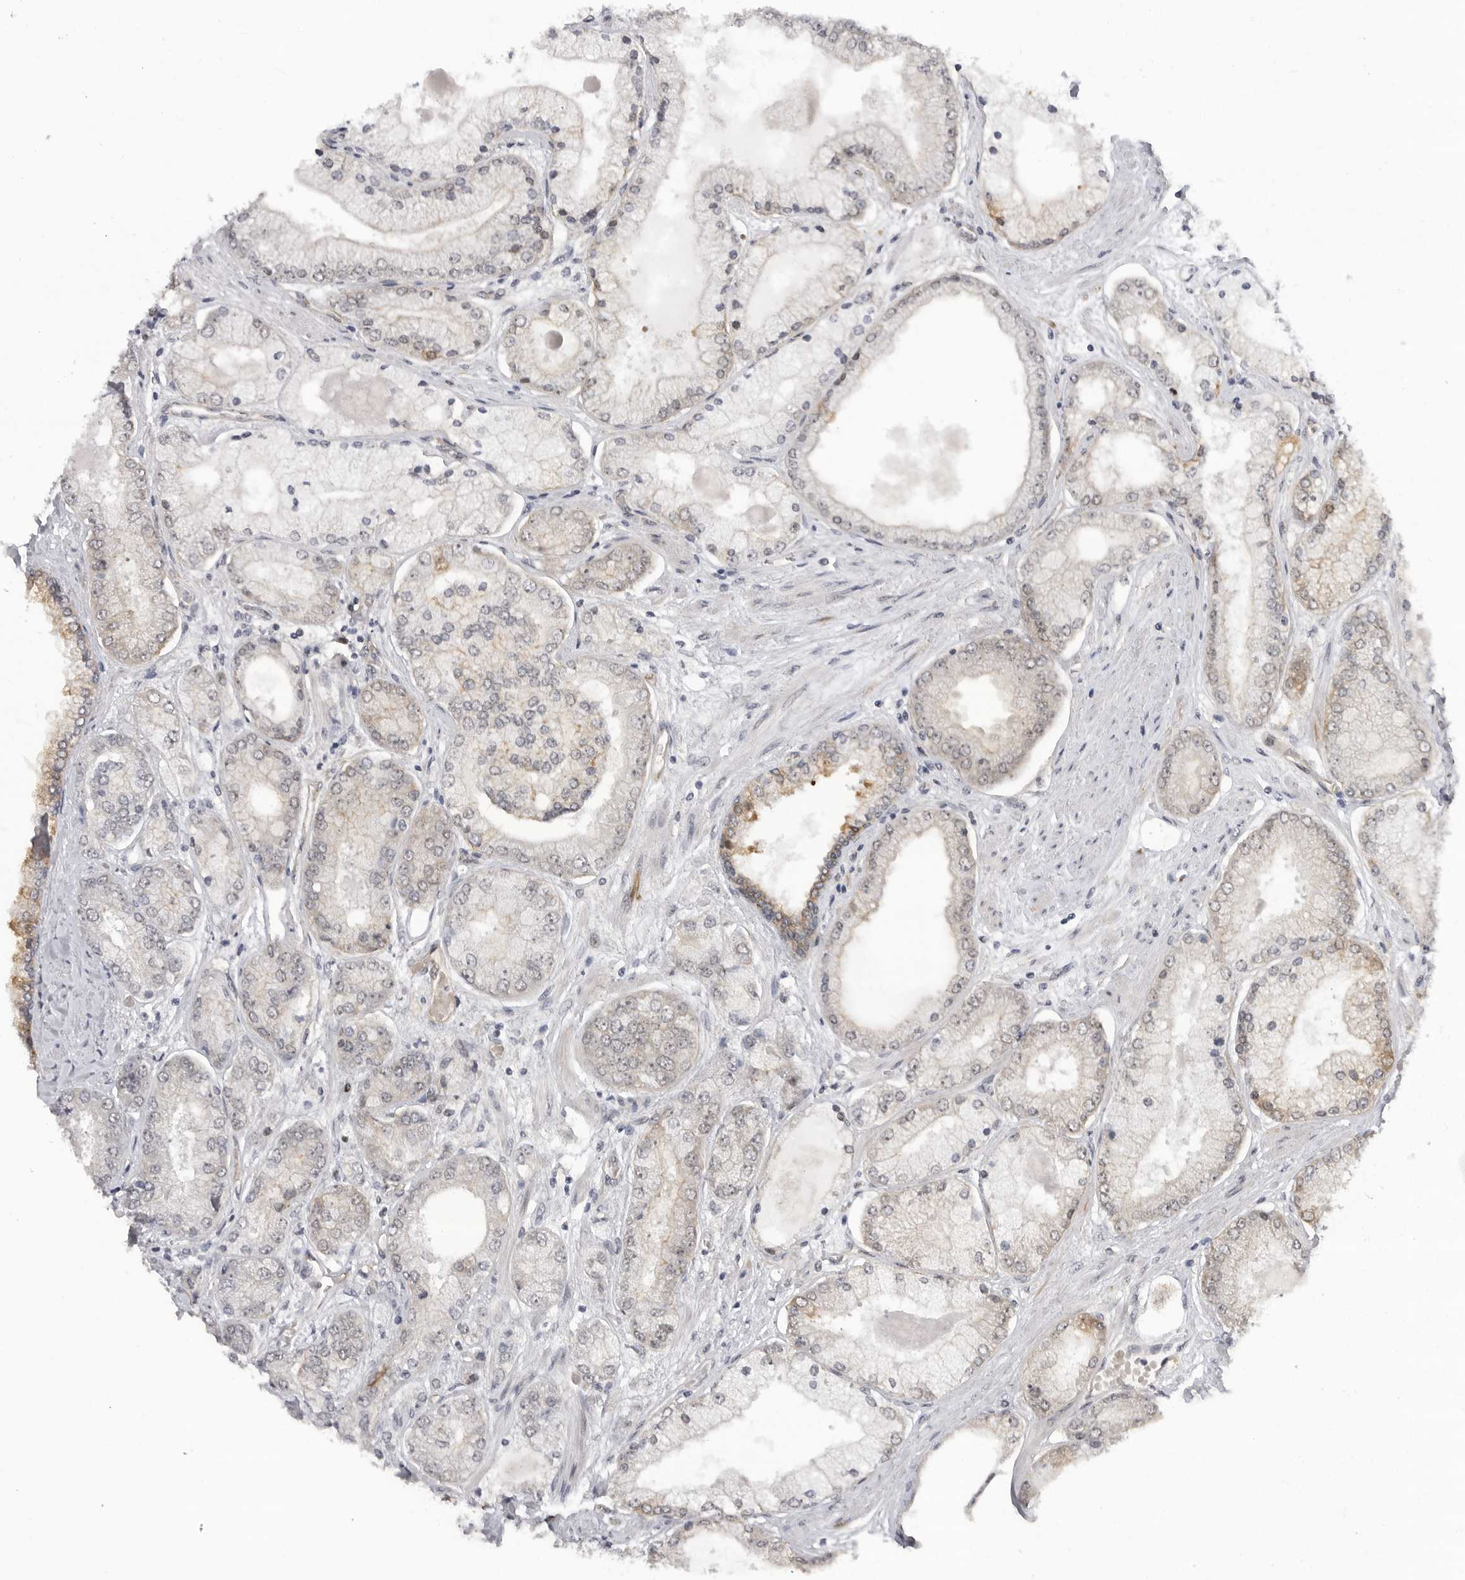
{"staining": {"intensity": "negative", "quantity": "none", "location": "none"}, "tissue": "prostate cancer", "cell_type": "Tumor cells", "image_type": "cancer", "snomed": [{"axis": "morphology", "description": "Adenocarcinoma, High grade"}, {"axis": "topography", "description": "Prostate"}], "caption": "A high-resolution photomicrograph shows IHC staining of prostate adenocarcinoma (high-grade), which shows no significant staining in tumor cells. Nuclei are stained in blue.", "gene": "CEP295NL", "patient": {"sex": "male", "age": 58}}